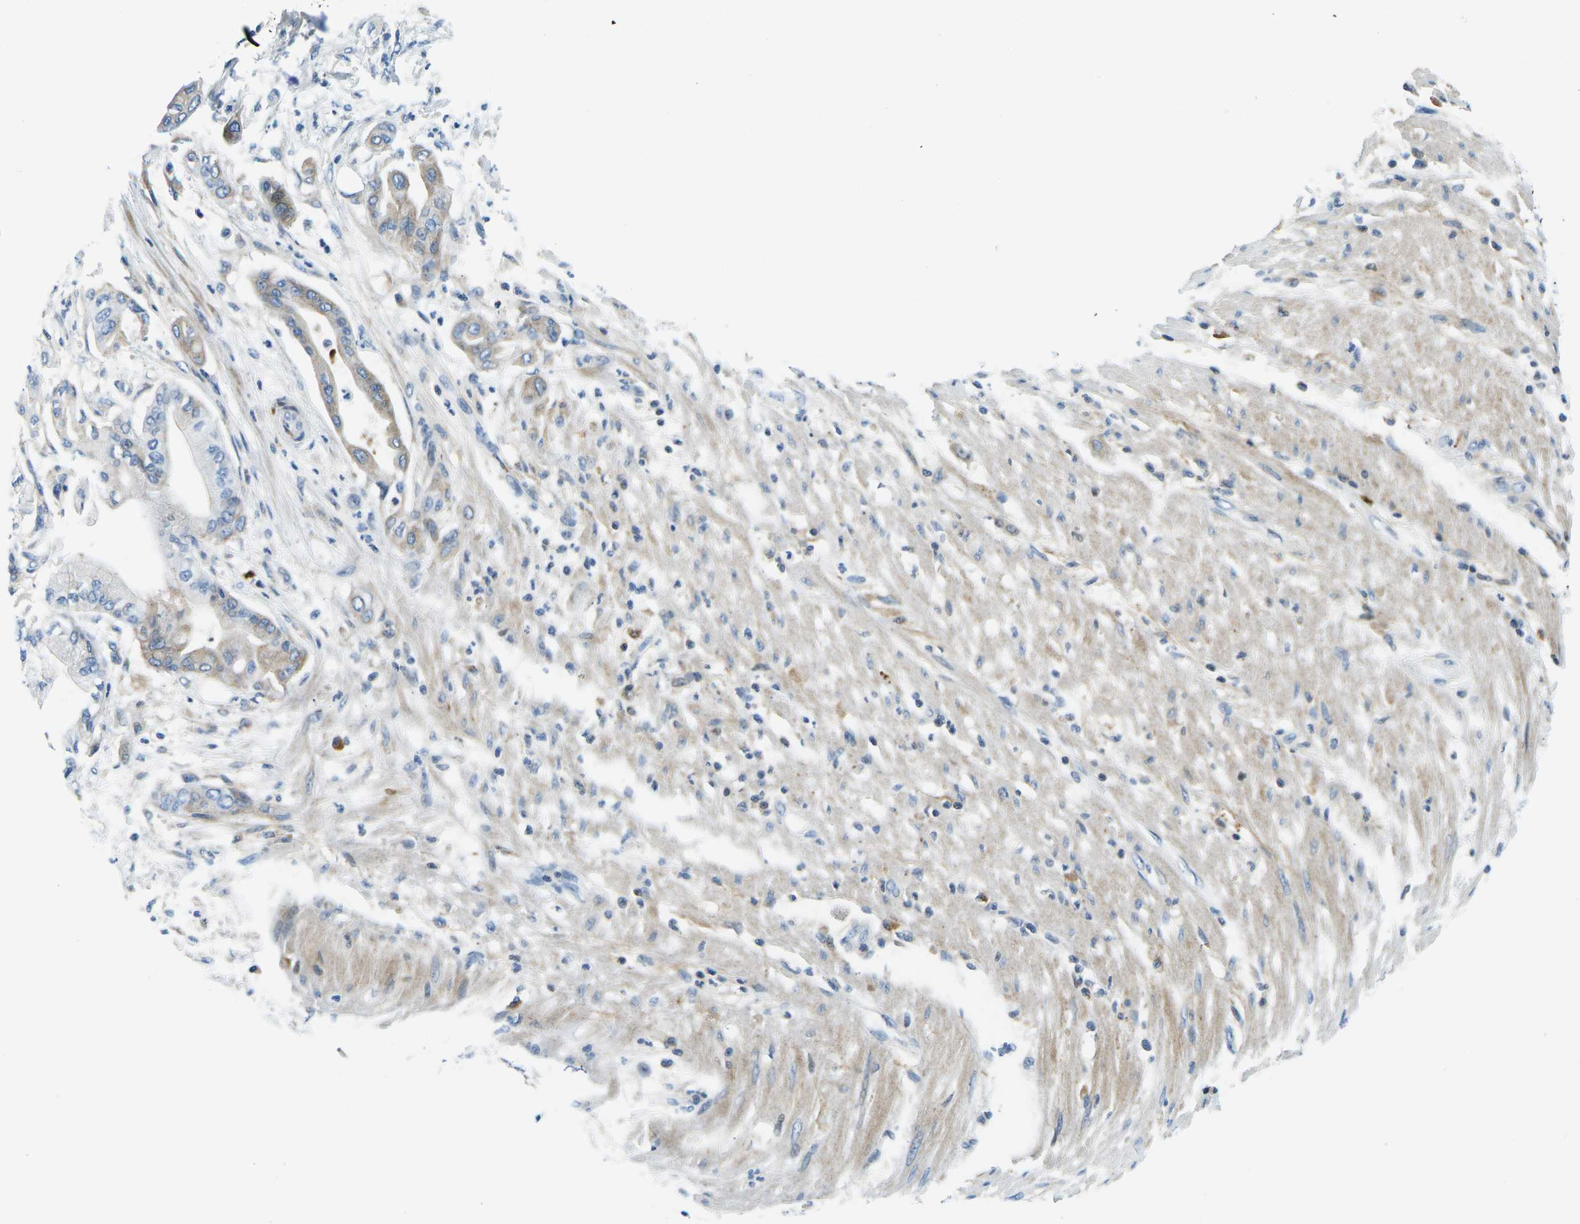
{"staining": {"intensity": "weak", "quantity": "25%-75%", "location": "cytoplasmic/membranous"}, "tissue": "pancreatic cancer", "cell_type": "Tumor cells", "image_type": "cancer", "snomed": [{"axis": "morphology", "description": "Adenocarcinoma, NOS"}, {"axis": "morphology", "description": "Adenocarcinoma, metastatic, NOS"}, {"axis": "topography", "description": "Lymph node"}, {"axis": "topography", "description": "Pancreas"}, {"axis": "topography", "description": "Duodenum"}], "caption": "There is low levels of weak cytoplasmic/membranous positivity in tumor cells of adenocarcinoma (pancreatic), as demonstrated by immunohistochemical staining (brown color).", "gene": "CFB", "patient": {"sex": "female", "age": 64}}